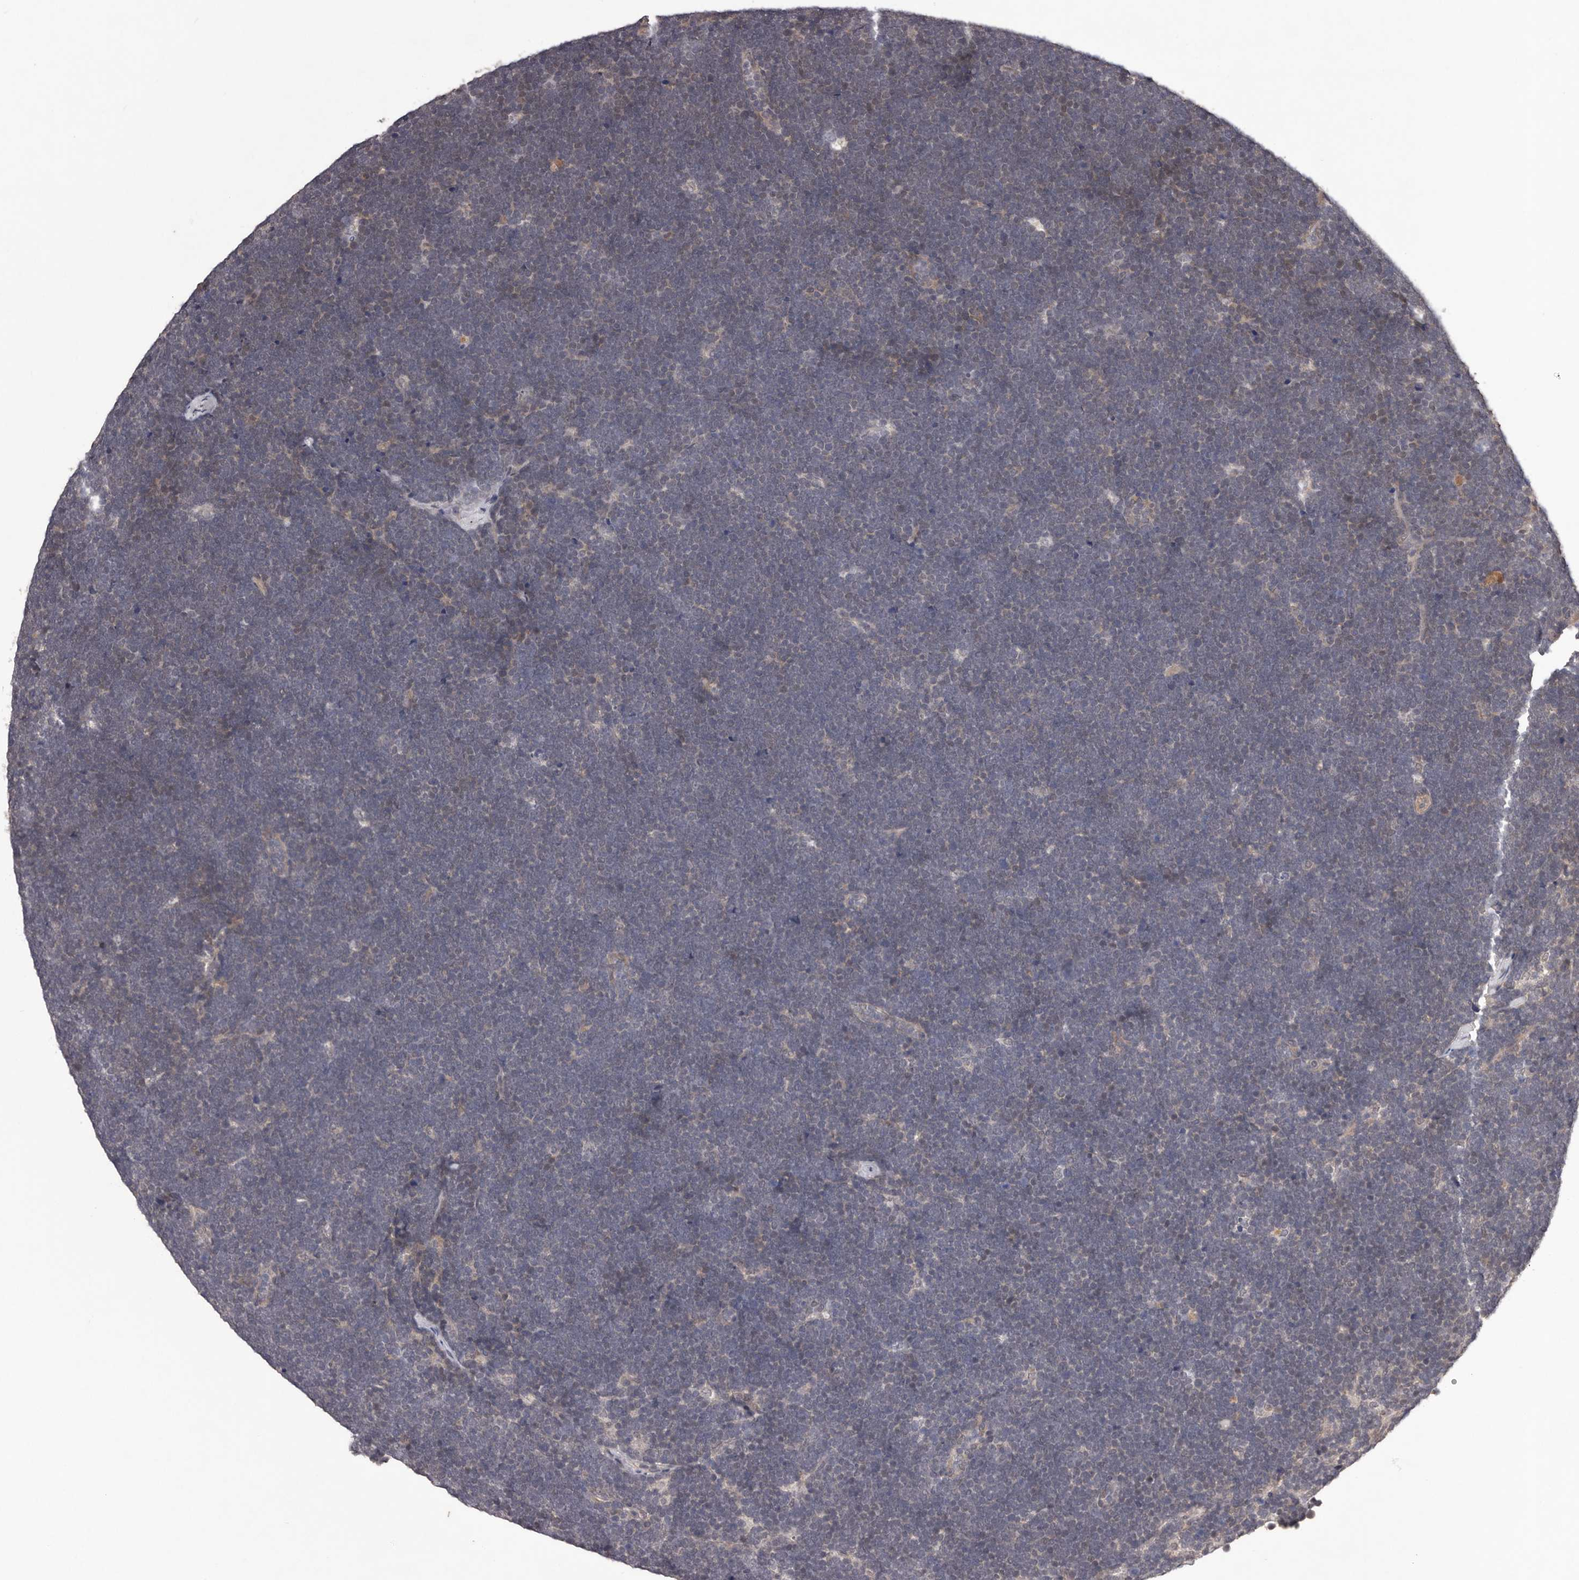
{"staining": {"intensity": "negative", "quantity": "none", "location": "none"}, "tissue": "lymphoma", "cell_type": "Tumor cells", "image_type": "cancer", "snomed": [{"axis": "morphology", "description": "Malignant lymphoma, non-Hodgkin's type, High grade"}, {"axis": "topography", "description": "Lymph node"}], "caption": "Immunohistochemistry (IHC) histopathology image of neoplastic tissue: high-grade malignant lymphoma, non-Hodgkin's type stained with DAB shows no significant protein expression in tumor cells.", "gene": "CELF3", "patient": {"sex": "male", "age": 13}}